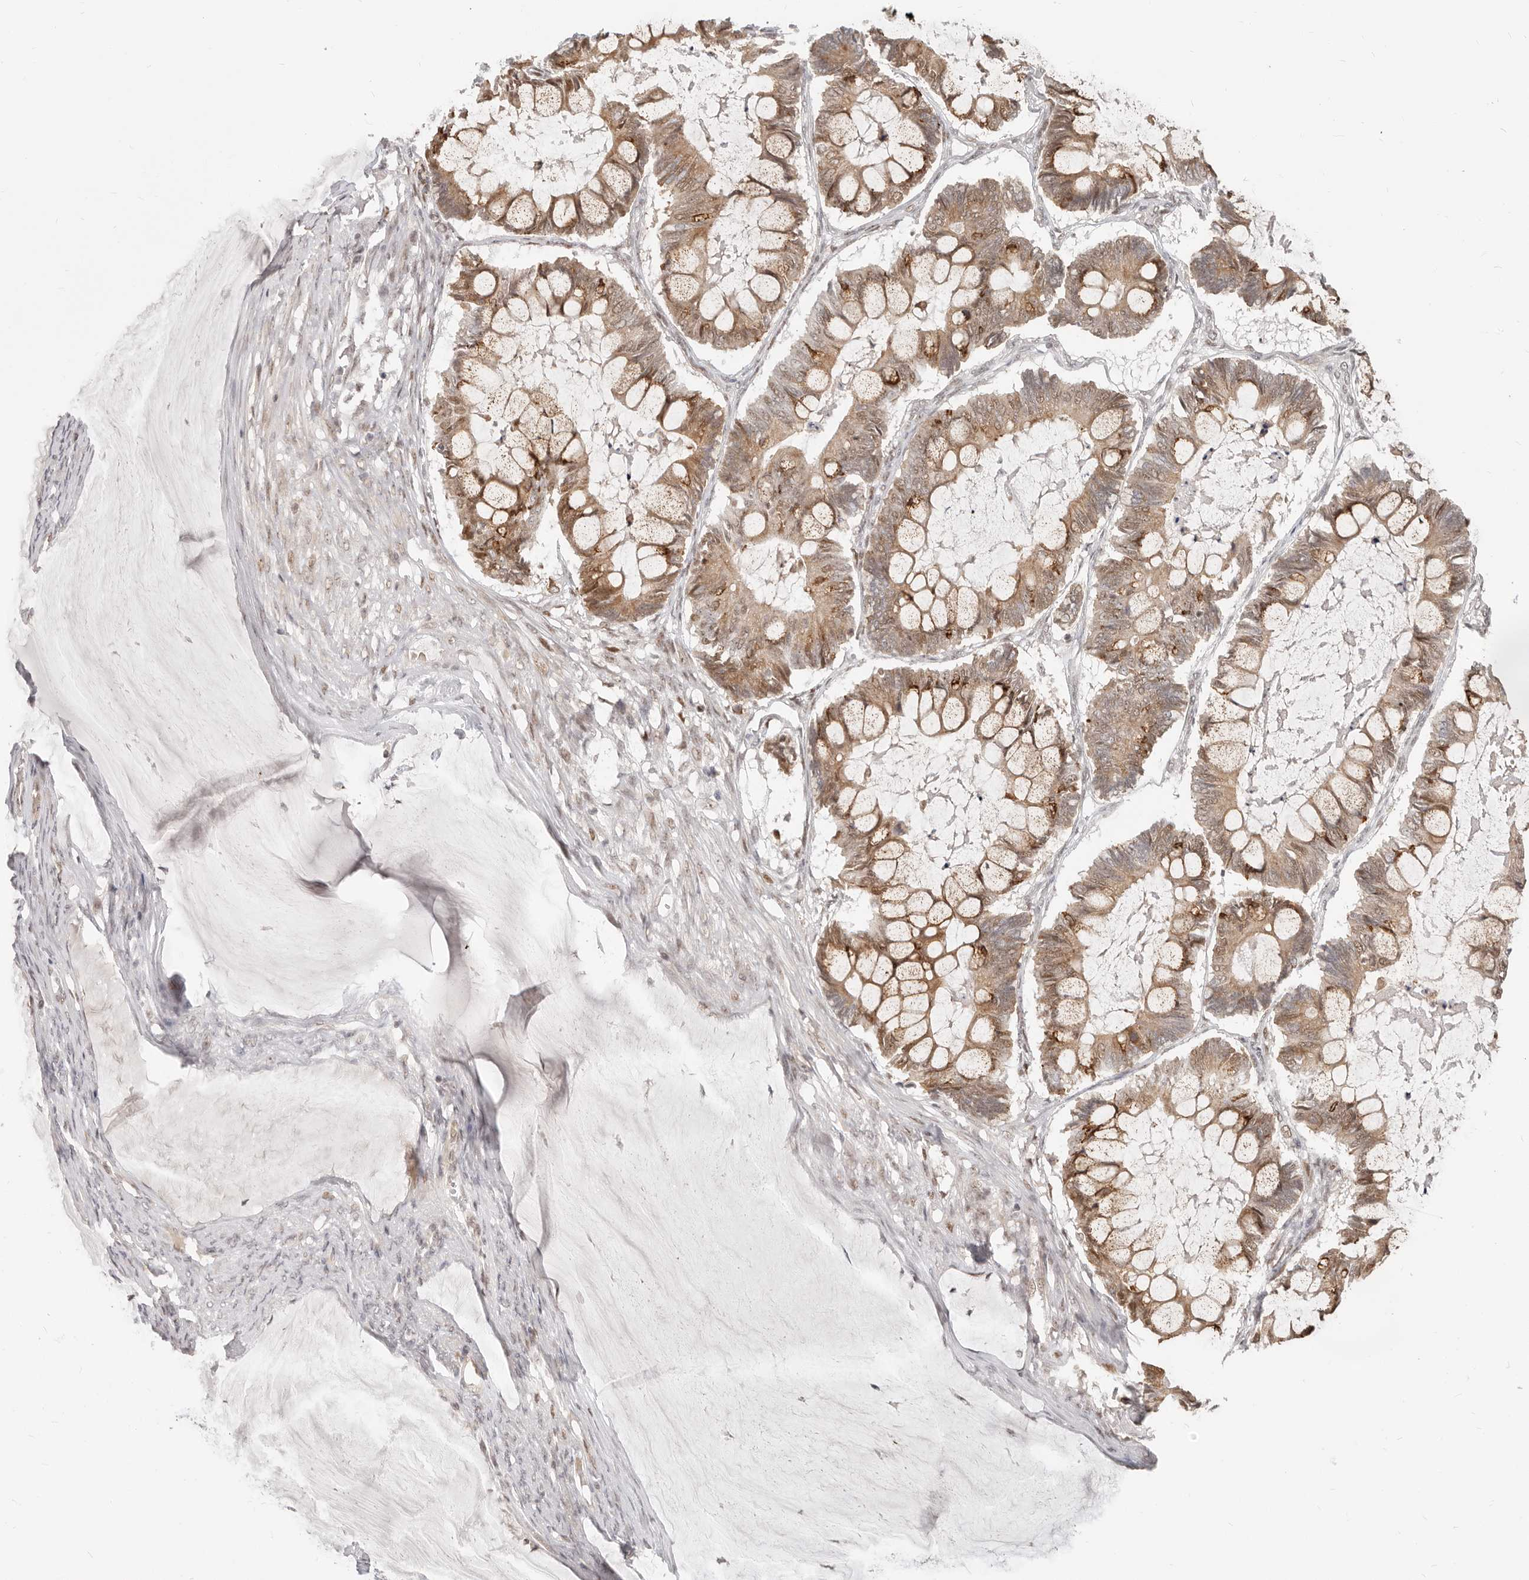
{"staining": {"intensity": "moderate", "quantity": ">75%", "location": "cytoplasmic/membranous"}, "tissue": "ovarian cancer", "cell_type": "Tumor cells", "image_type": "cancer", "snomed": [{"axis": "morphology", "description": "Cystadenocarcinoma, mucinous, NOS"}, {"axis": "topography", "description": "Ovary"}], "caption": "A brown stain shows moderate cytoplasmic/membranous expression of a protein in human ovarian cancer tumor cells. Nuclei are stained in blue.", "gene": "RFC2", "patient": {"sex": "female", "age": 61}}